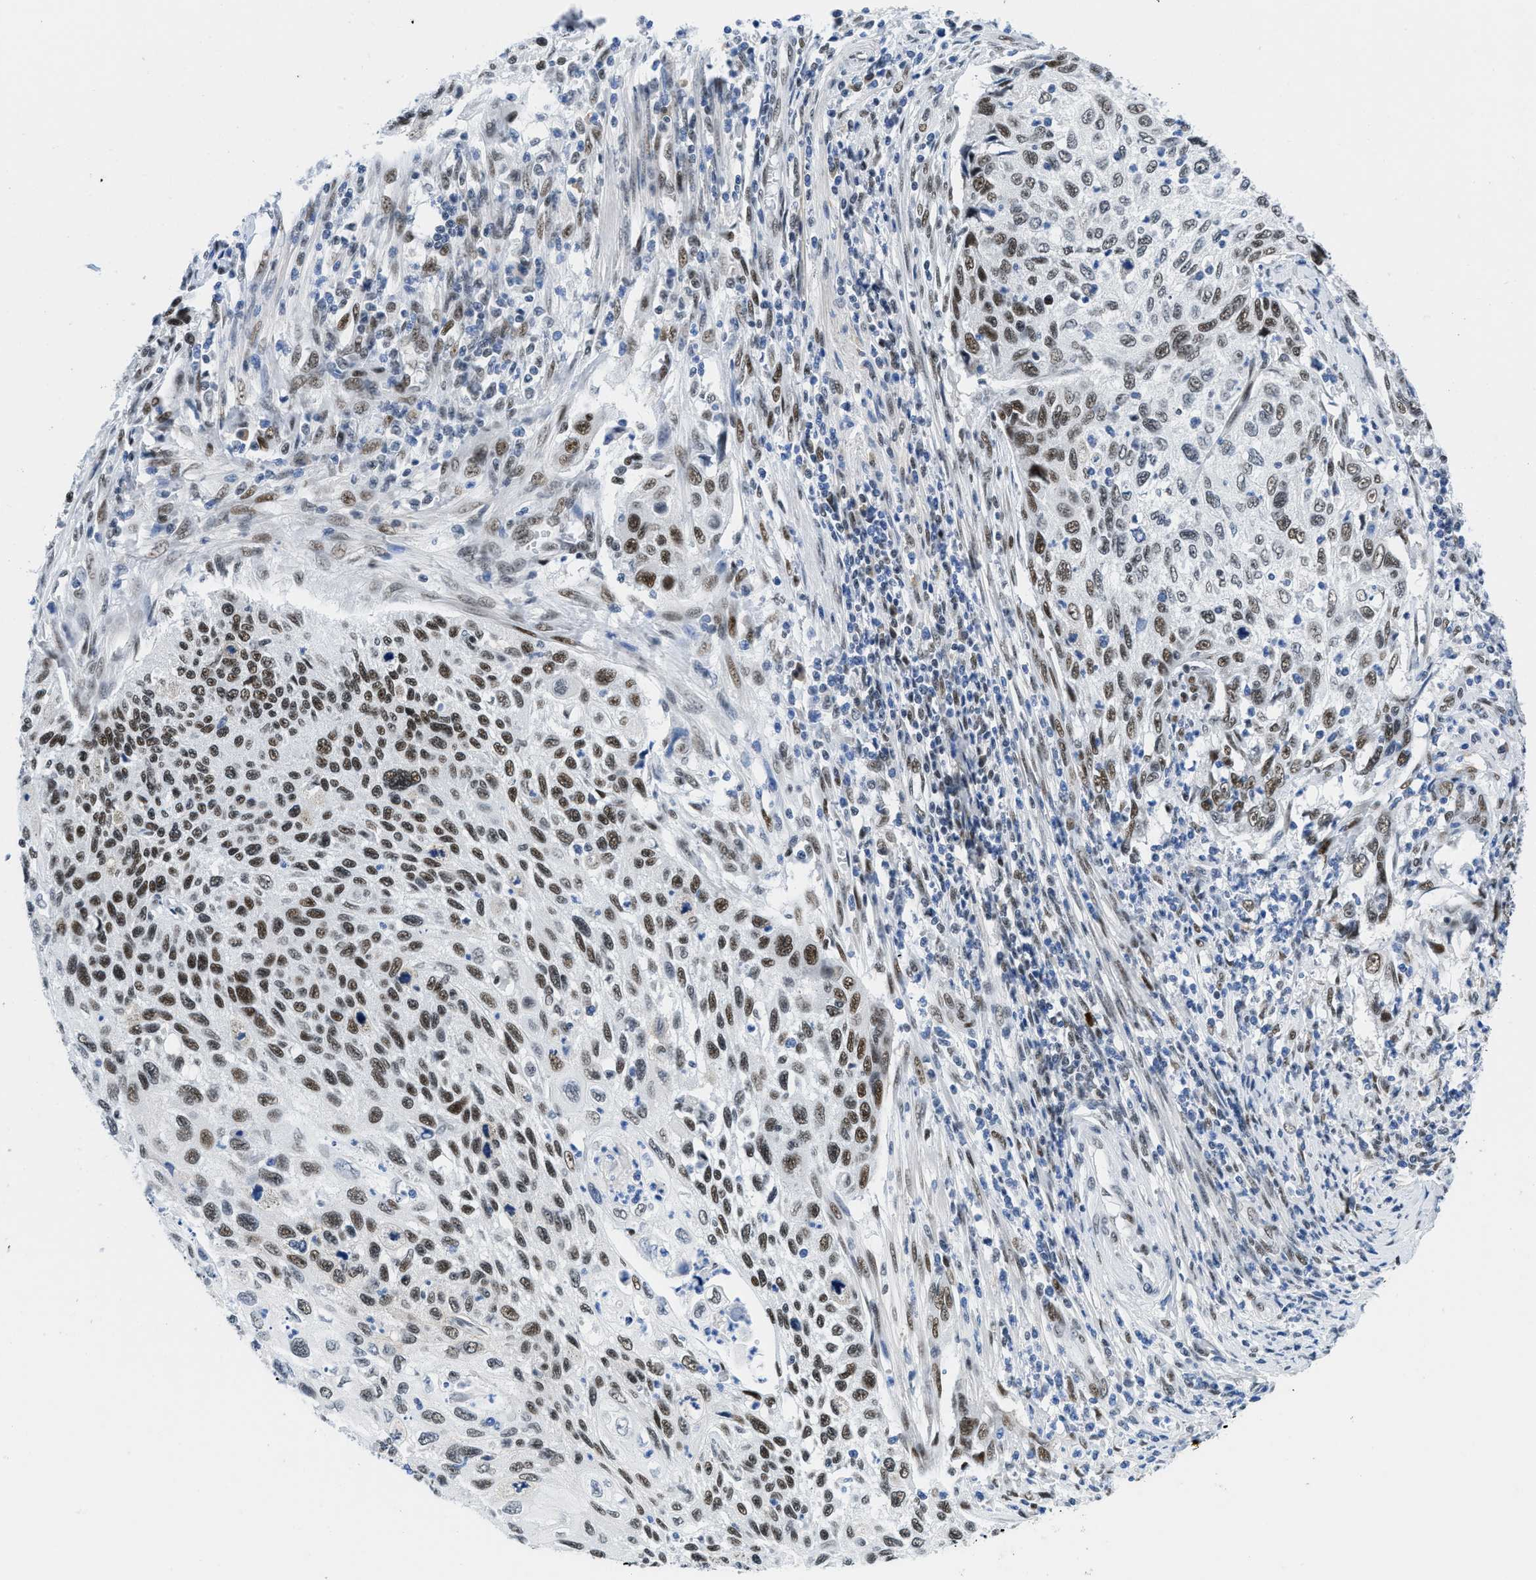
{"staining": {"intensity": "strong", "quantity": ">75%", "location": "nuclear"}, "tissue": "cervical cancer", "cell_type": "Tumor cells", "image_type": "cancer", "snomed": [{"axis": "morphology", "description": "Squamous cell carcinoma, NOS"}, {"axis": "topography", "description": "Cervix"}], "caption": "Approximately >75% of tumor cells in human cervical cancer exhibit strong nuclear protein expression as visualized by brown immunohistochemical staining.", "gene": "SMARCAD1", "patient": {"sex": "female", "age": 70}}